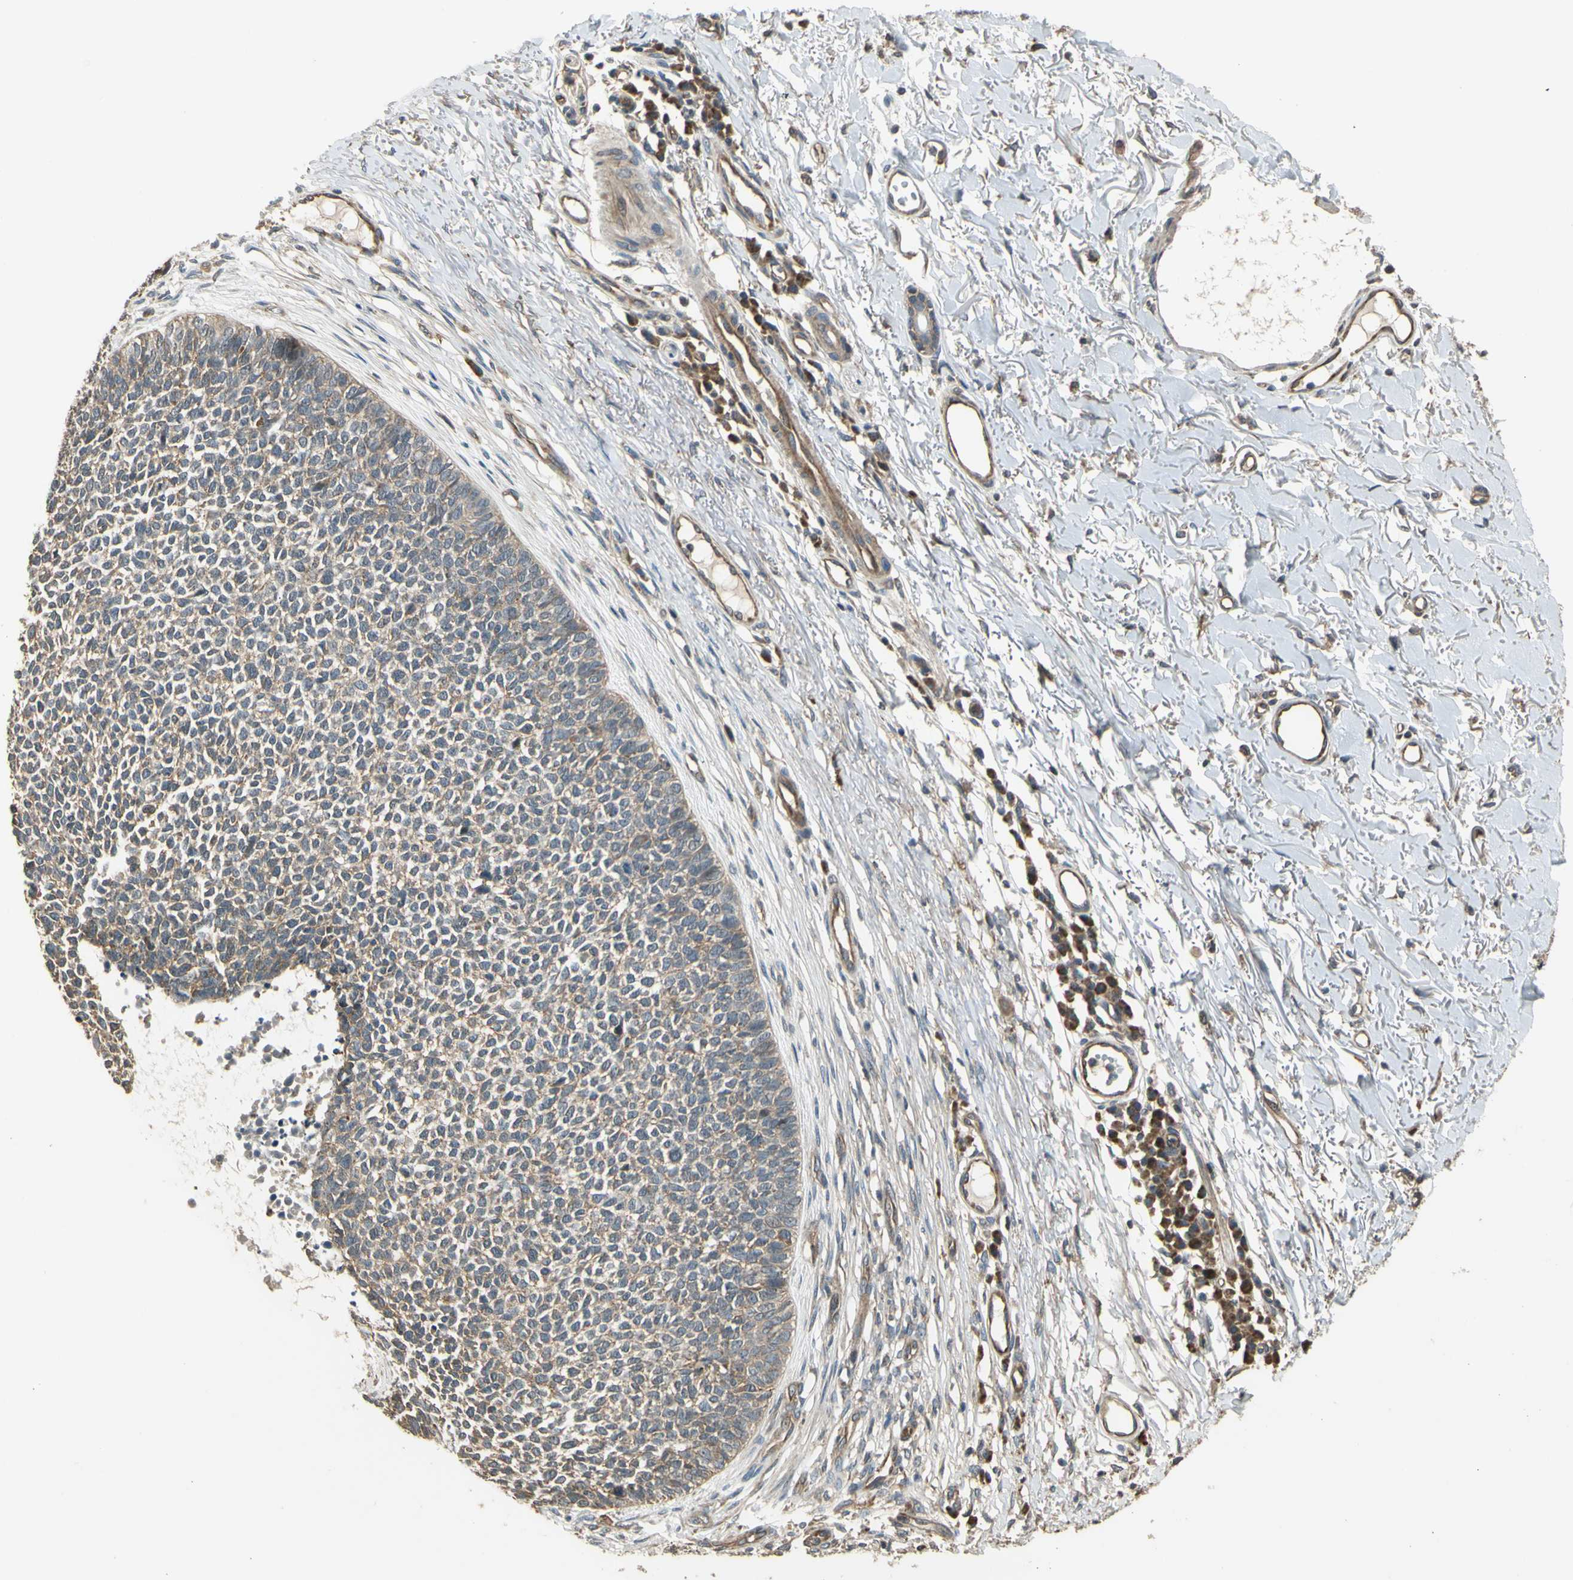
{"staining": {"intensity": "weak", "quantity": "25%-75%", "location": "cytoplasmic/membranous"}, "tissue": "skin cancer", "cell_type": "Tumor cells", "image_type": "cancer", "snomed": [{"axis": "morphology", "description": "Basal cell carcinoma"}, {"axis": "topography", "description": "Skin"}], "caption": "A low amount of weak cytoplasmic/membranous expression is seen in about 25%-75% of tumor cells in skin cancer tissue.", "gene": "EFNB2", "patient": {"sex": "female", "age": 84}}